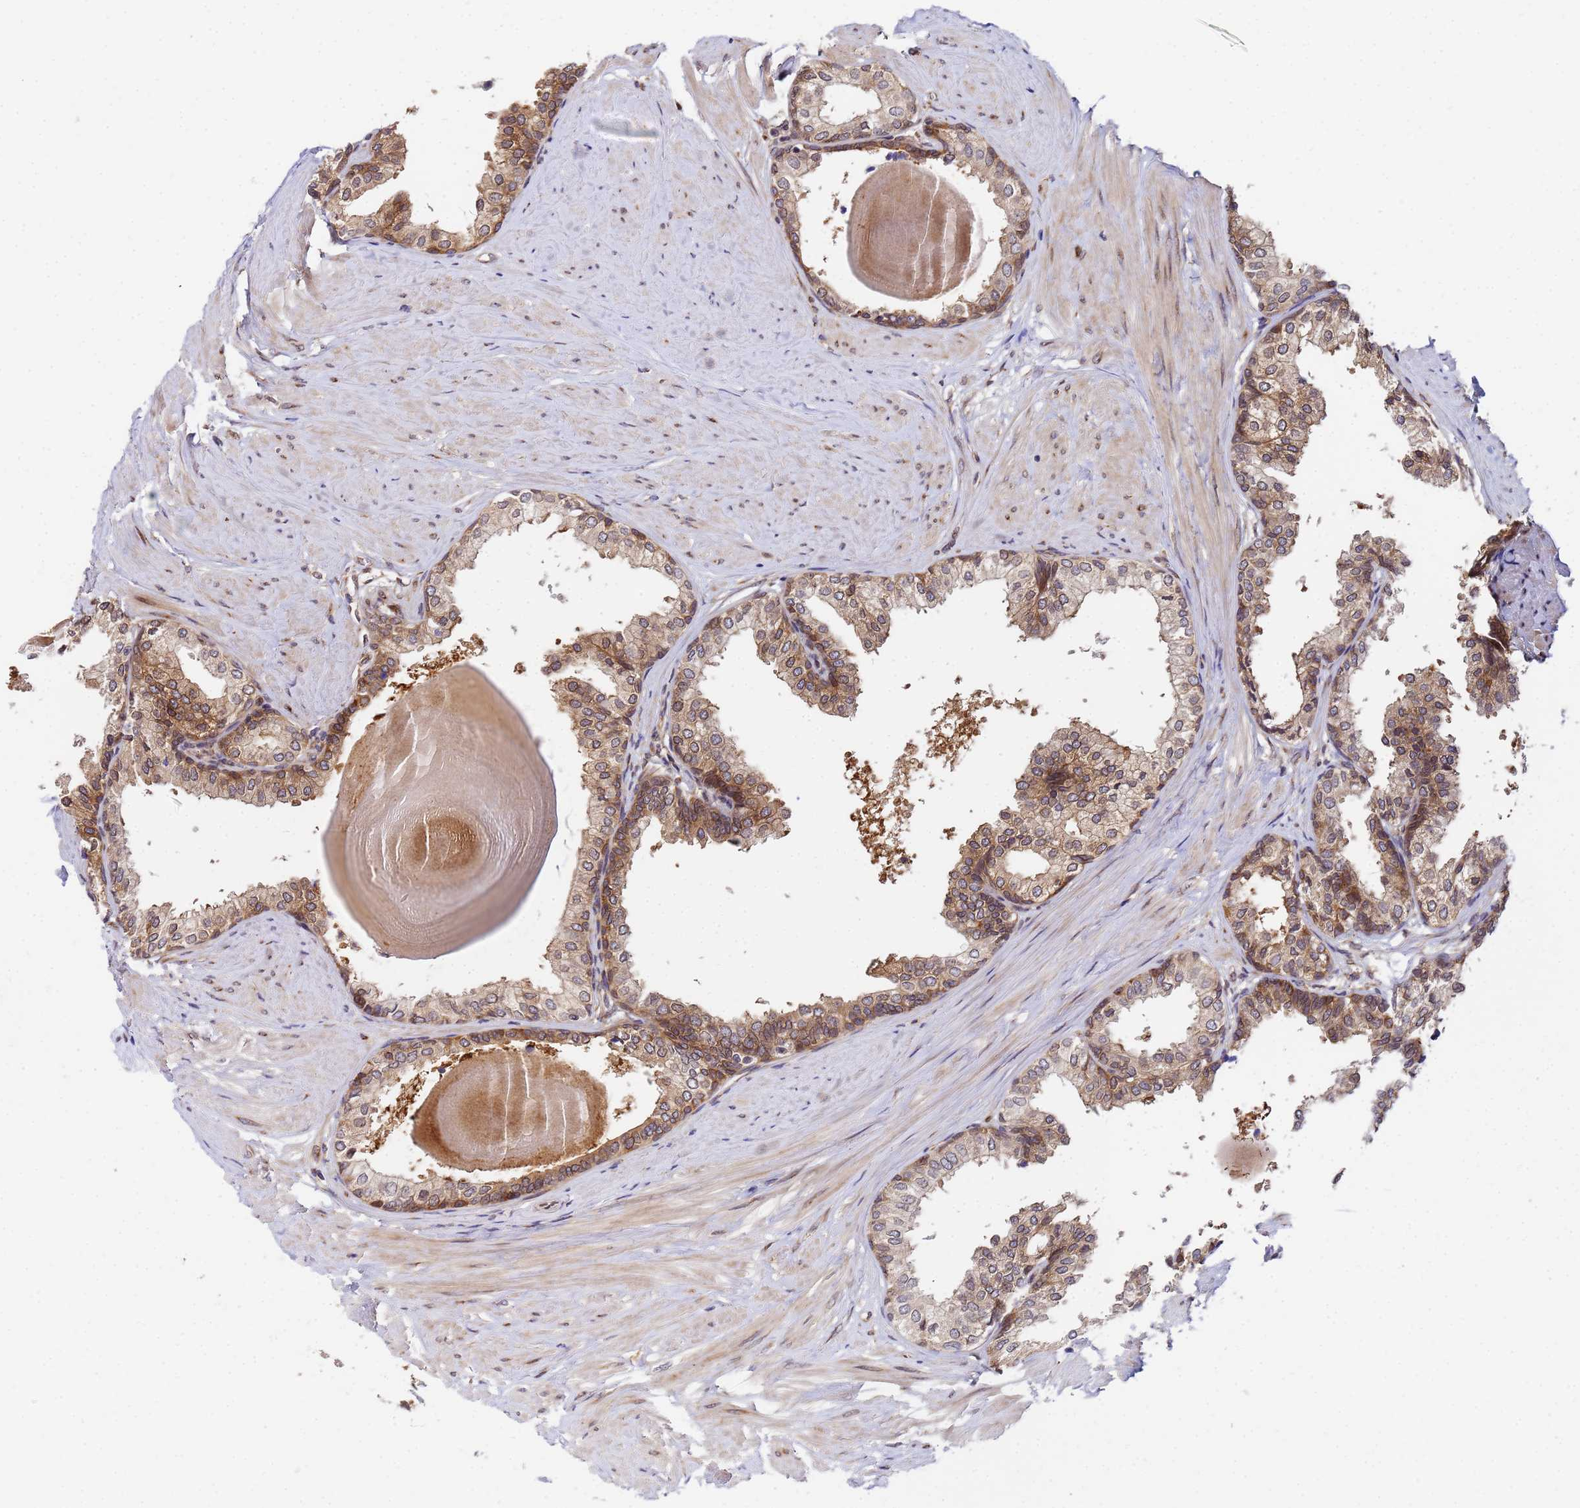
{"staining": {"intensity": "moderate", "quantity": ">75%", "location": "cytoplasmic/membranous"}, "tissue": "prostate", "cell_type": "Glandular cells", "image_type": "normal", "snomed": [{"axis": "morphology", "description": "Normal tissue, NOS"}, {"axis": "topography", "description": "Prostate"}], "caption": "Human prostate stained with a brown dye shows moderate cytoplasmic/membranous positive positivity in approximately >75% of glandular cells.", "gene": "UNC93B1", "patient": {"sex": "male", "age": 48}}